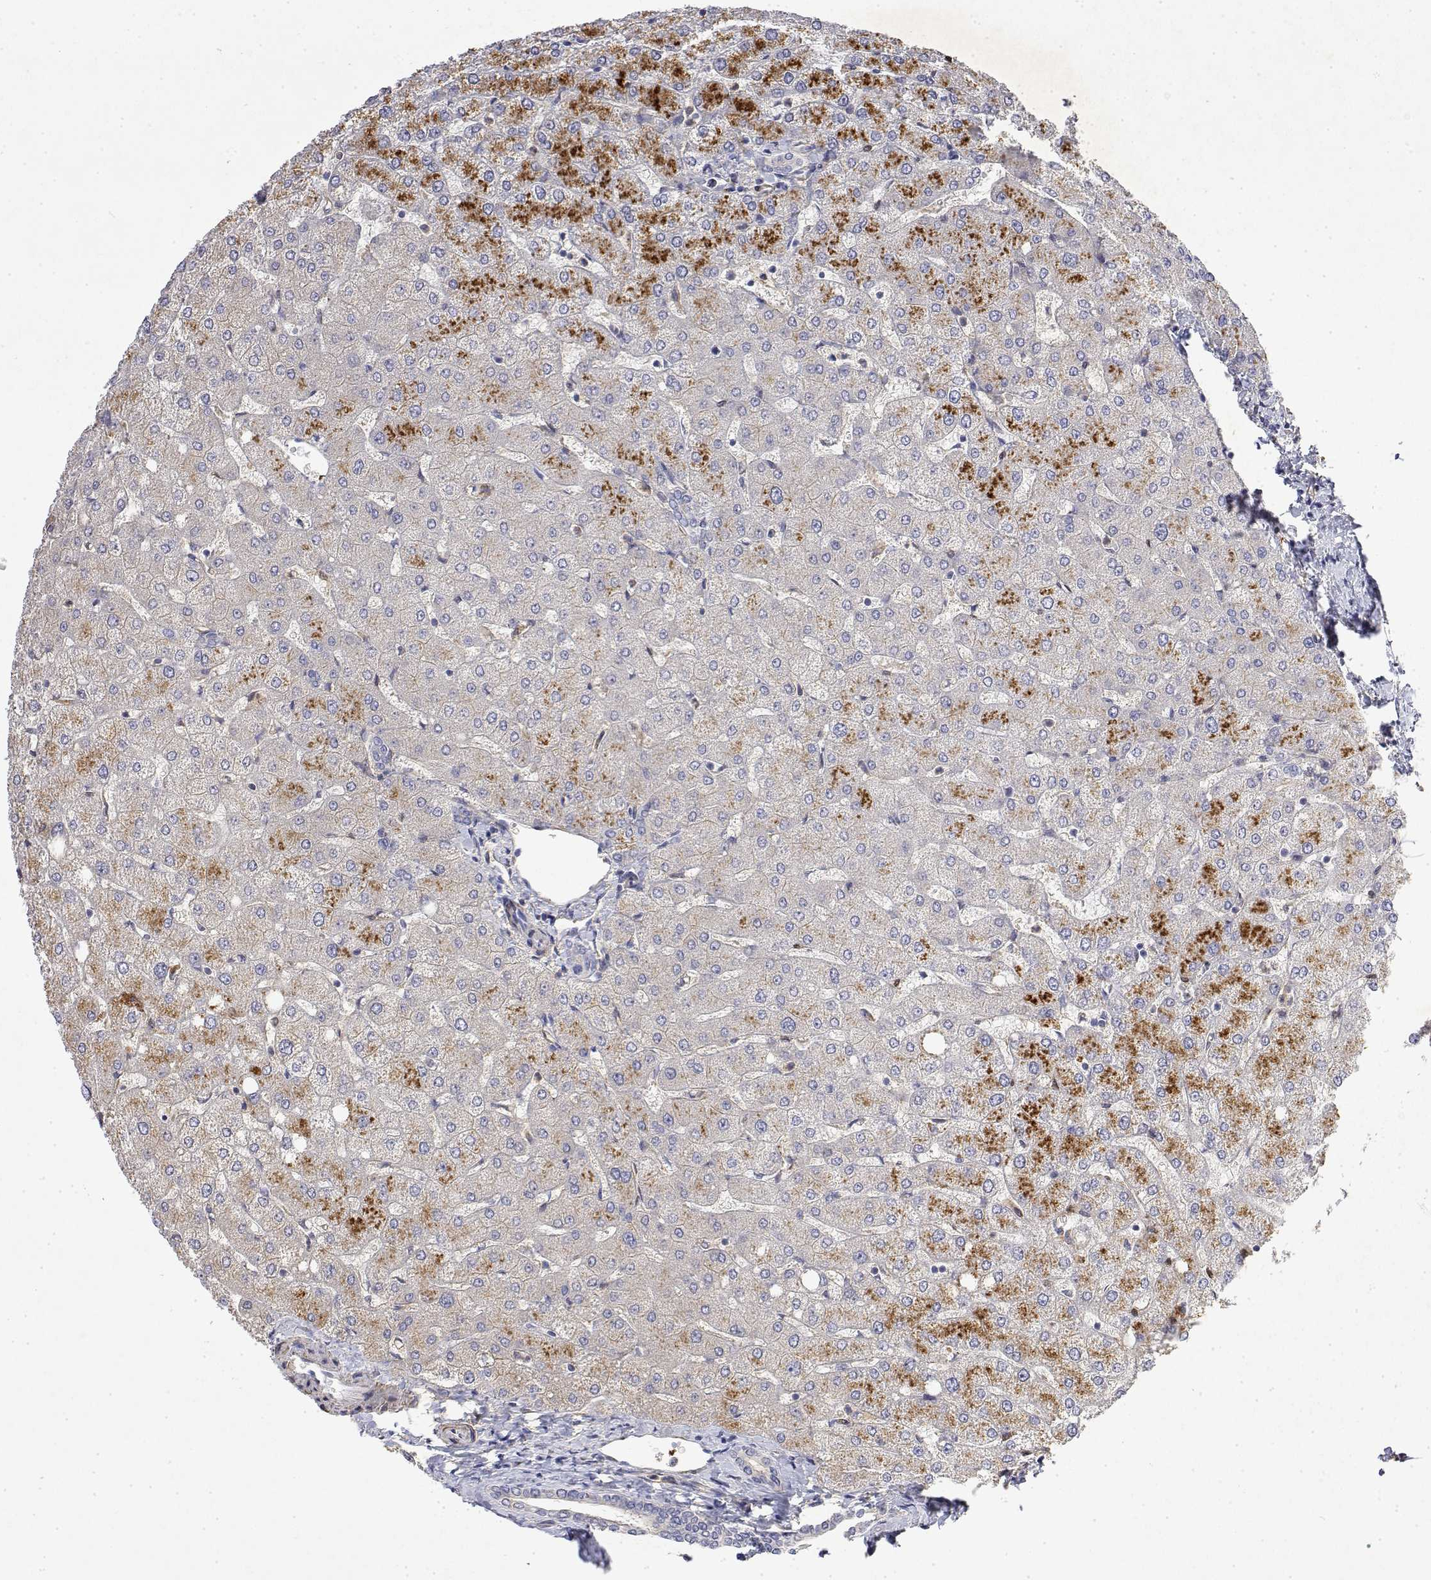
{"staining": {"intensity": "negative", "quantity": "none", "location": "none"}, "tissue": "liver", "cell_type": "Cholangiocytes", "image_type": "normal", "snomed": [{"axis": "morphology", "description": "Normal tissue, NOS"}, {"axis": "topography", "description": "Liver"}], "caption": "Immunohistochemistry photomicrograph of normal liver: liver stained with DAB (3,3'-diaminobenzidine) reveals no significant protein positivity in cholangiocytes.", "gene": "SOWAHD", "patient": {"sex": "female", "age": 54}}